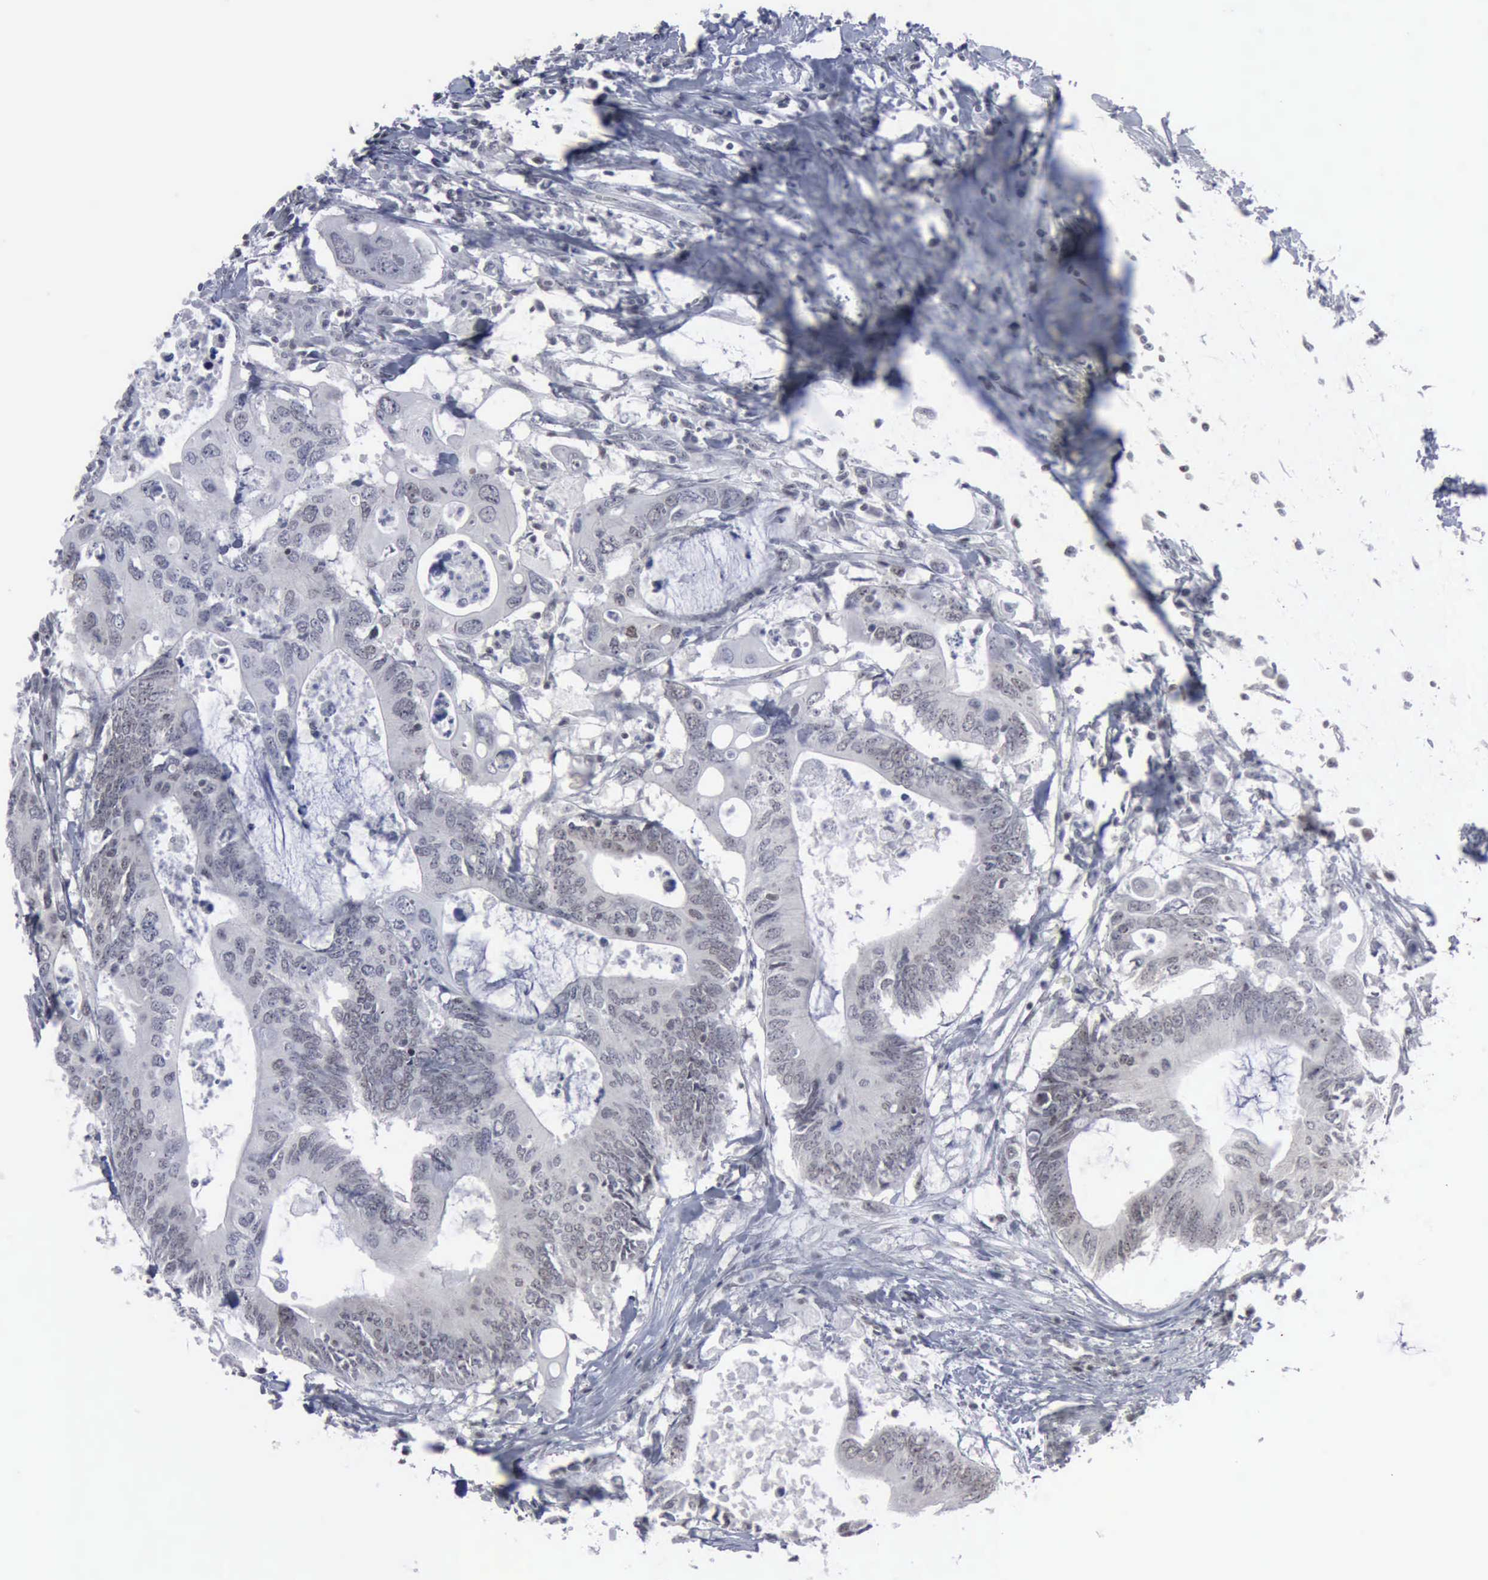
{"staining": {"intensity": "negative", "quantity": "none", "location": "none"}, "tissue": "colorectal cancer", "cell_type": "Tumor cells", "image_type": "cancer", "snomed": [{"axis": "morphology", "description": "Adenocarcinoma, NOS"}, {"axis": "topography", "description": "Colon"}], "caption": "This is an immunohistochemistry (IHC) image of human colorectal adenocarcinoma. There is no staining in tumor cells.", "gene": "XPA", "patient": {"sex": "male", "age": 71}}